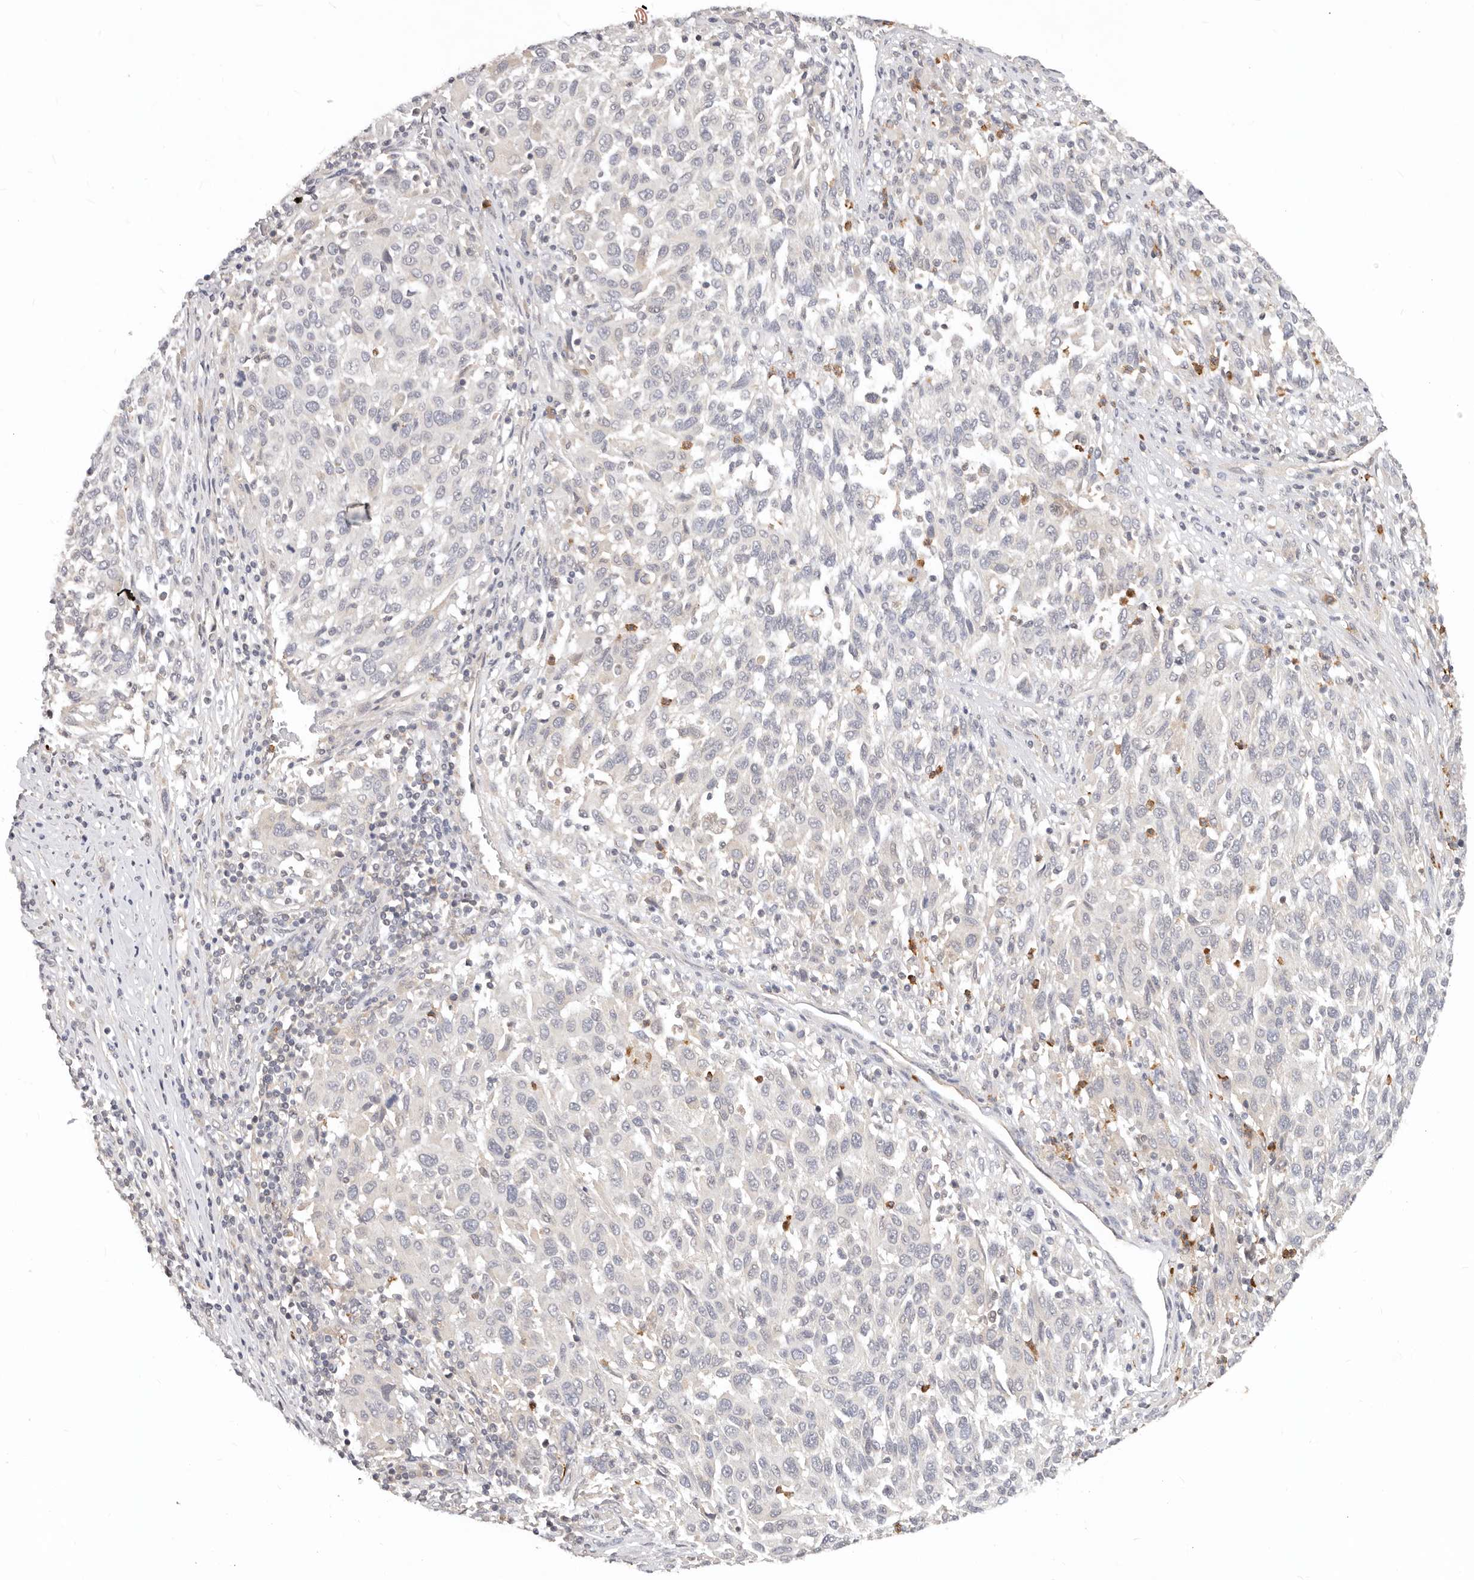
{"staining": {"intensity": "negative", "quantity": "none", "location": "none"}, "tissue": "melanoma", "cell_type": "Tumor cells", "image_type": "cancer", "snomed": [{"axis": "morphology", "description": "Malignant melanoma, Metastatic site"}, {"axis": "topography", "description": "Lymph node"}], "caption": "The immunohistochemistry photomicrograph has no significant staining in tumor cells of malignant melanoma (metastatic site) tissue.", "gene": "USP49", "patient": {"sex": "male", "age": 61}}